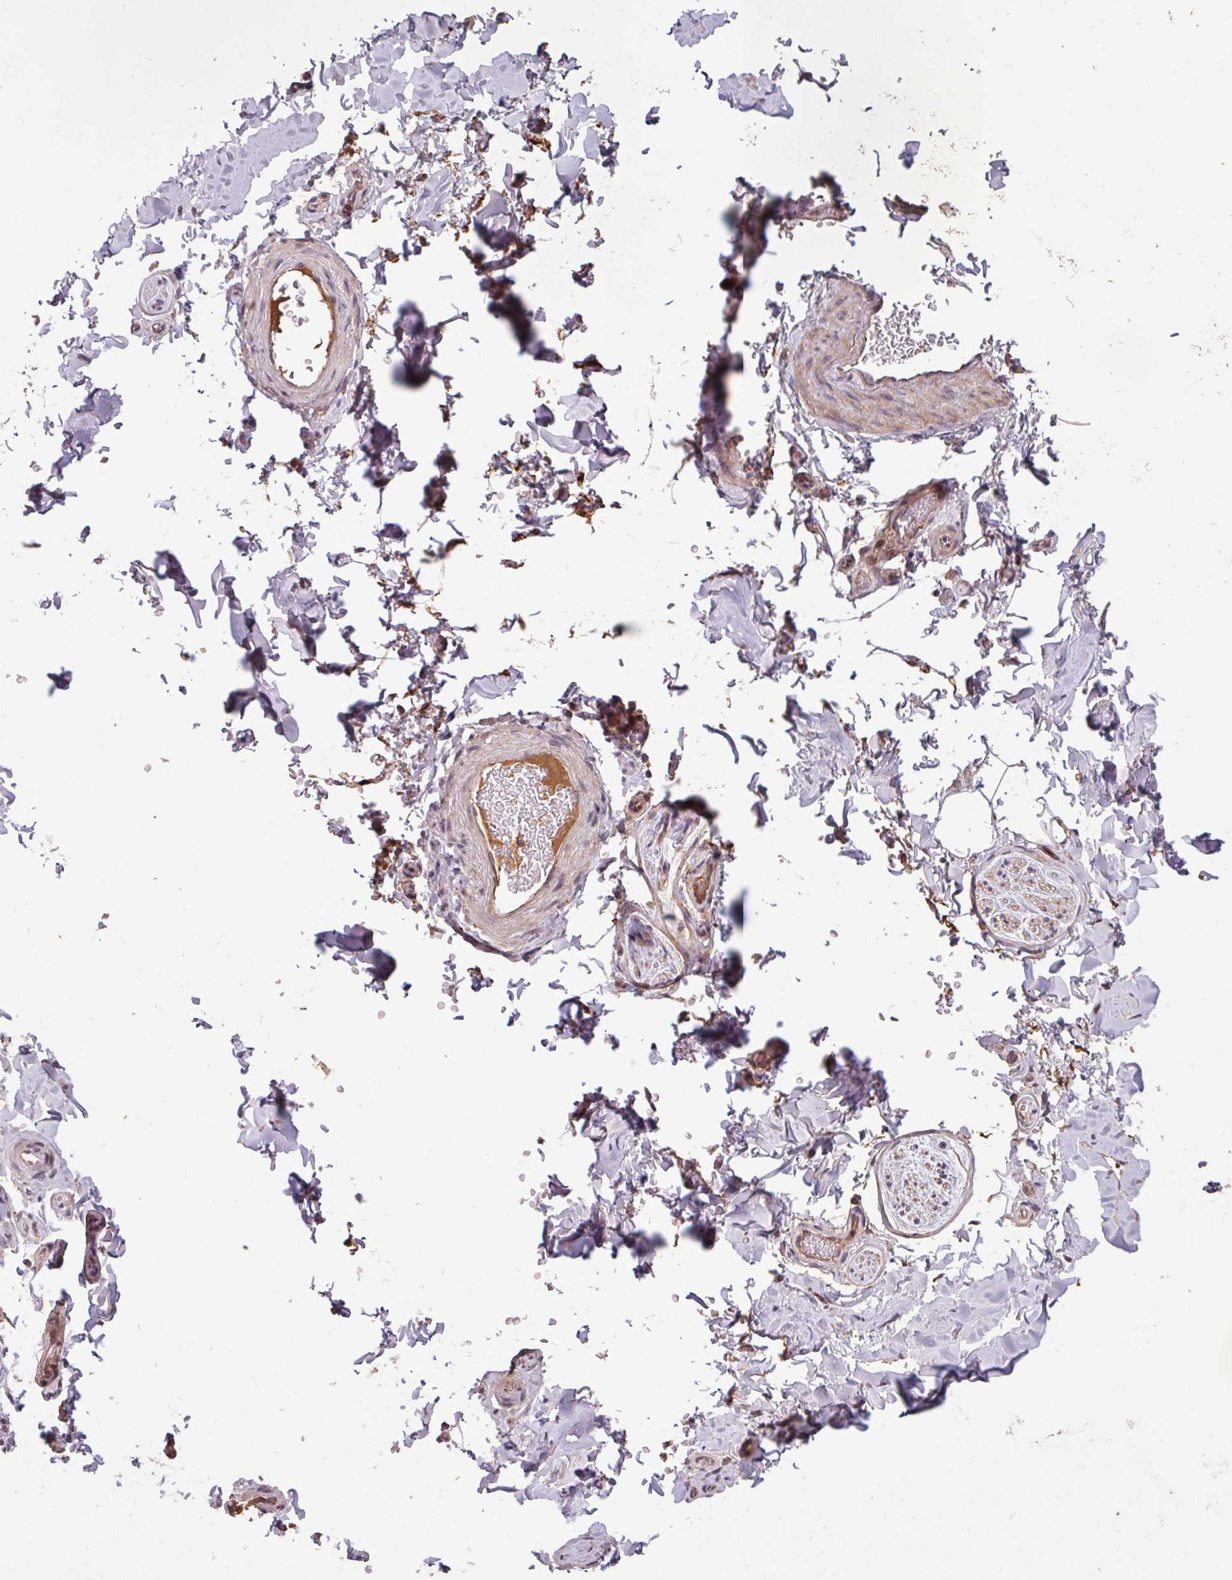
{"staining": {"intensity": "weak", "quantity": ">75%", "location": "cytoplasmic/membranous"}, "tissue": "adipose tissue", "cell_type": "Adipocytes", "image_type": "normal", "snomed": [{"axis": "morphology", "description": "Normal tissue, NOS"}, {"axis": "topography", "description": "Soft tissue"}, {"axis": "topography", "description": "Adipose tissue"}, {"axis": "topography", "description": "Vascular tissue"}, {"axis": "topography", "description": "Peripheral nerve tissue"}], "caption": "Immunohistochemistry (IHC) photomicrograph of normal human adipose tissue stained for a protein (brown), which exhibits low levels of weak cytoplasmic/membranous staining in approximately >75% of adipocytes.", "gene": "TMEM88", "patient": {"sex": "male", "age": 46}}